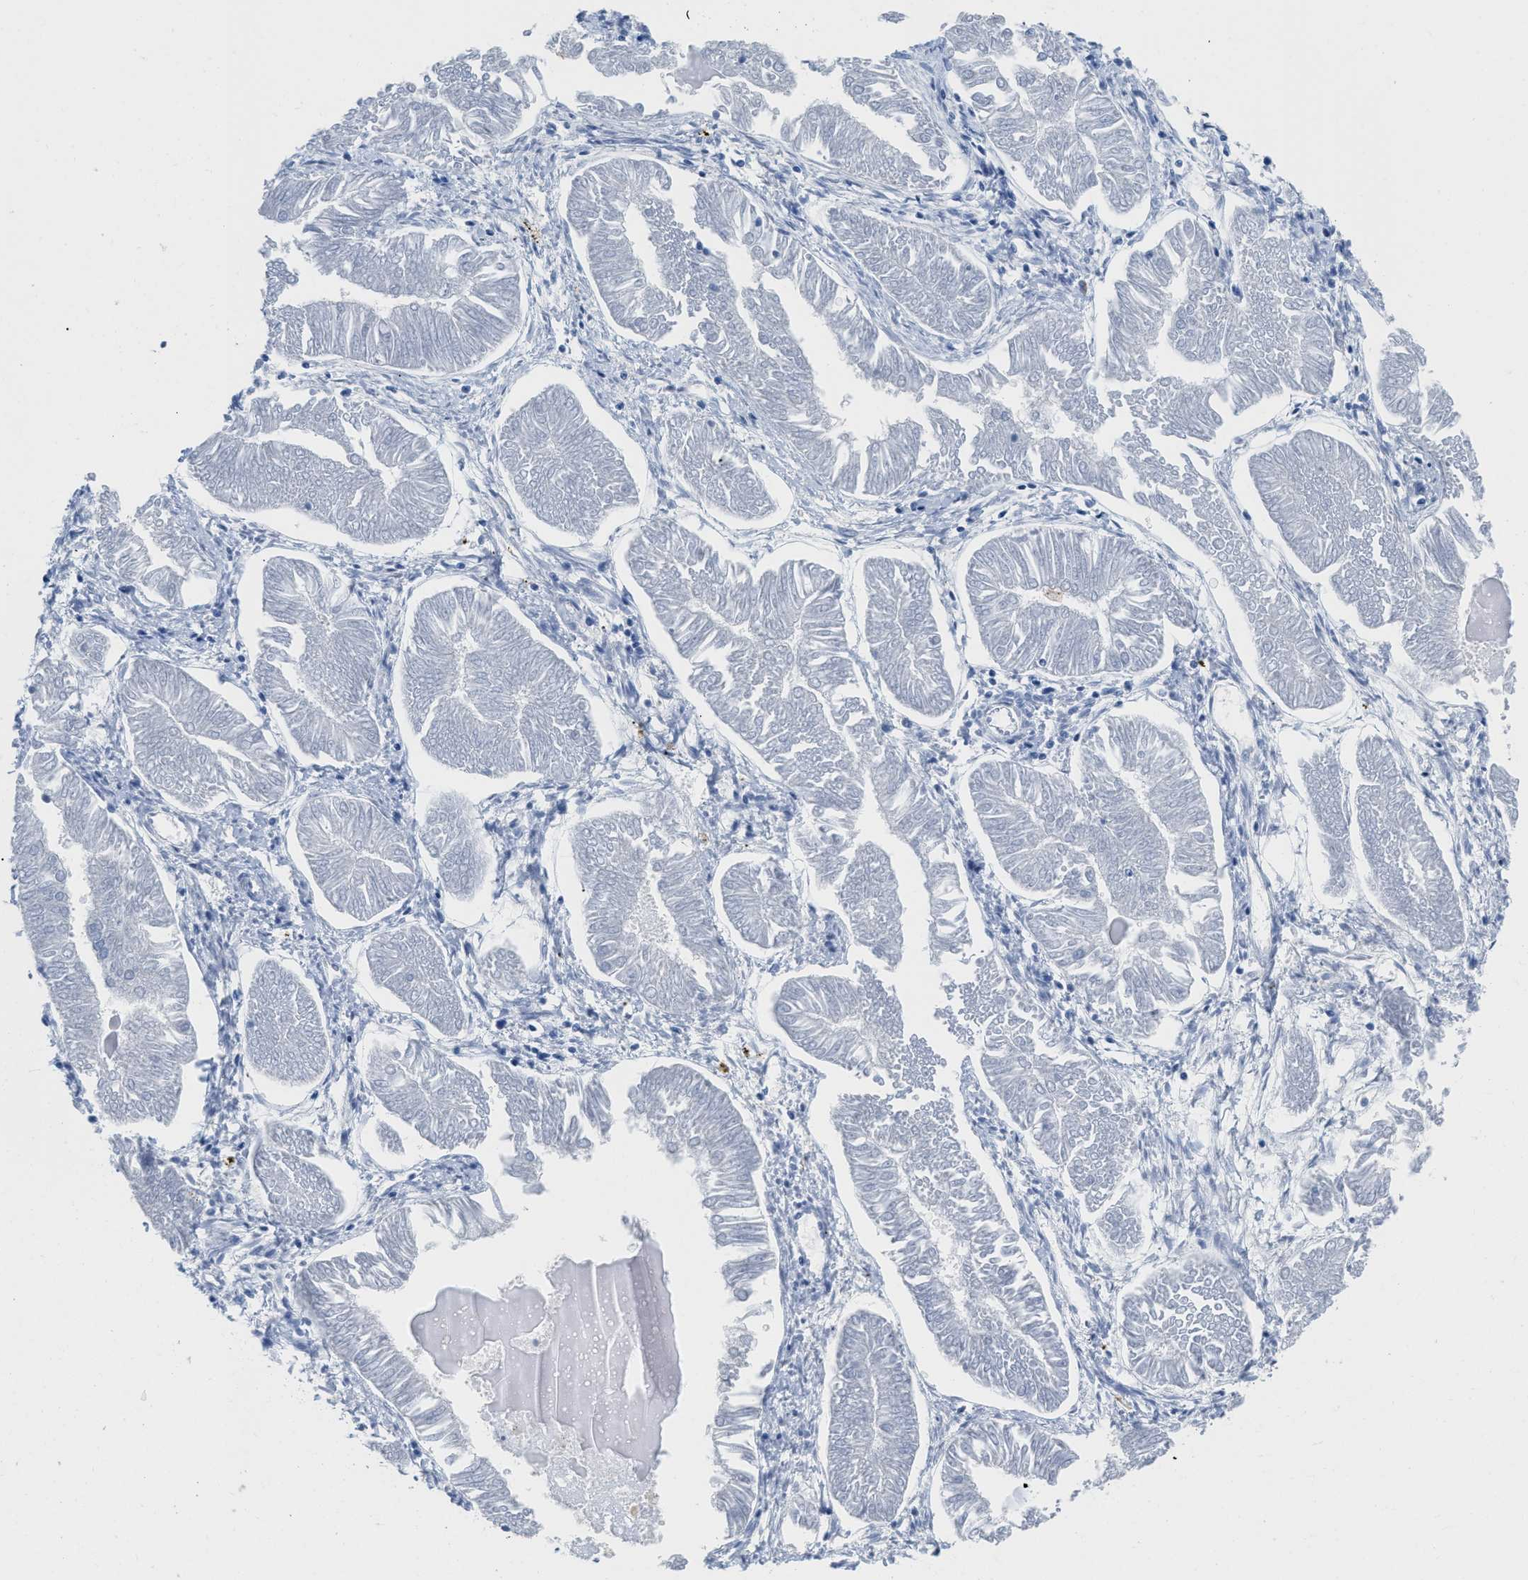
{"staining": {"intensity": "negative", "quantity": "none", "location": "none"}, "tissue": "endometrial cancer", "cell_type": "Tumor cells", "image_type": "cancer", "snomed": [{"axis": "morphology", "description": "Adenocarcinoma, NOS"}, {"axis": "topography", "description": "Endometrium"}], "caption": "High power microscopy image of an immunohistochemistry image of endometrial cancer (adenocarcinoma), revealing no significant expression in tumor cells. (Stains: DAB (3,3'-diaminobenzidine) IHC with hematoxylin counter stain, Microscopy: brightfield microscopy at high magnification).", "gene": "CR1", "patient": {"sex": "female", "age": 53}}